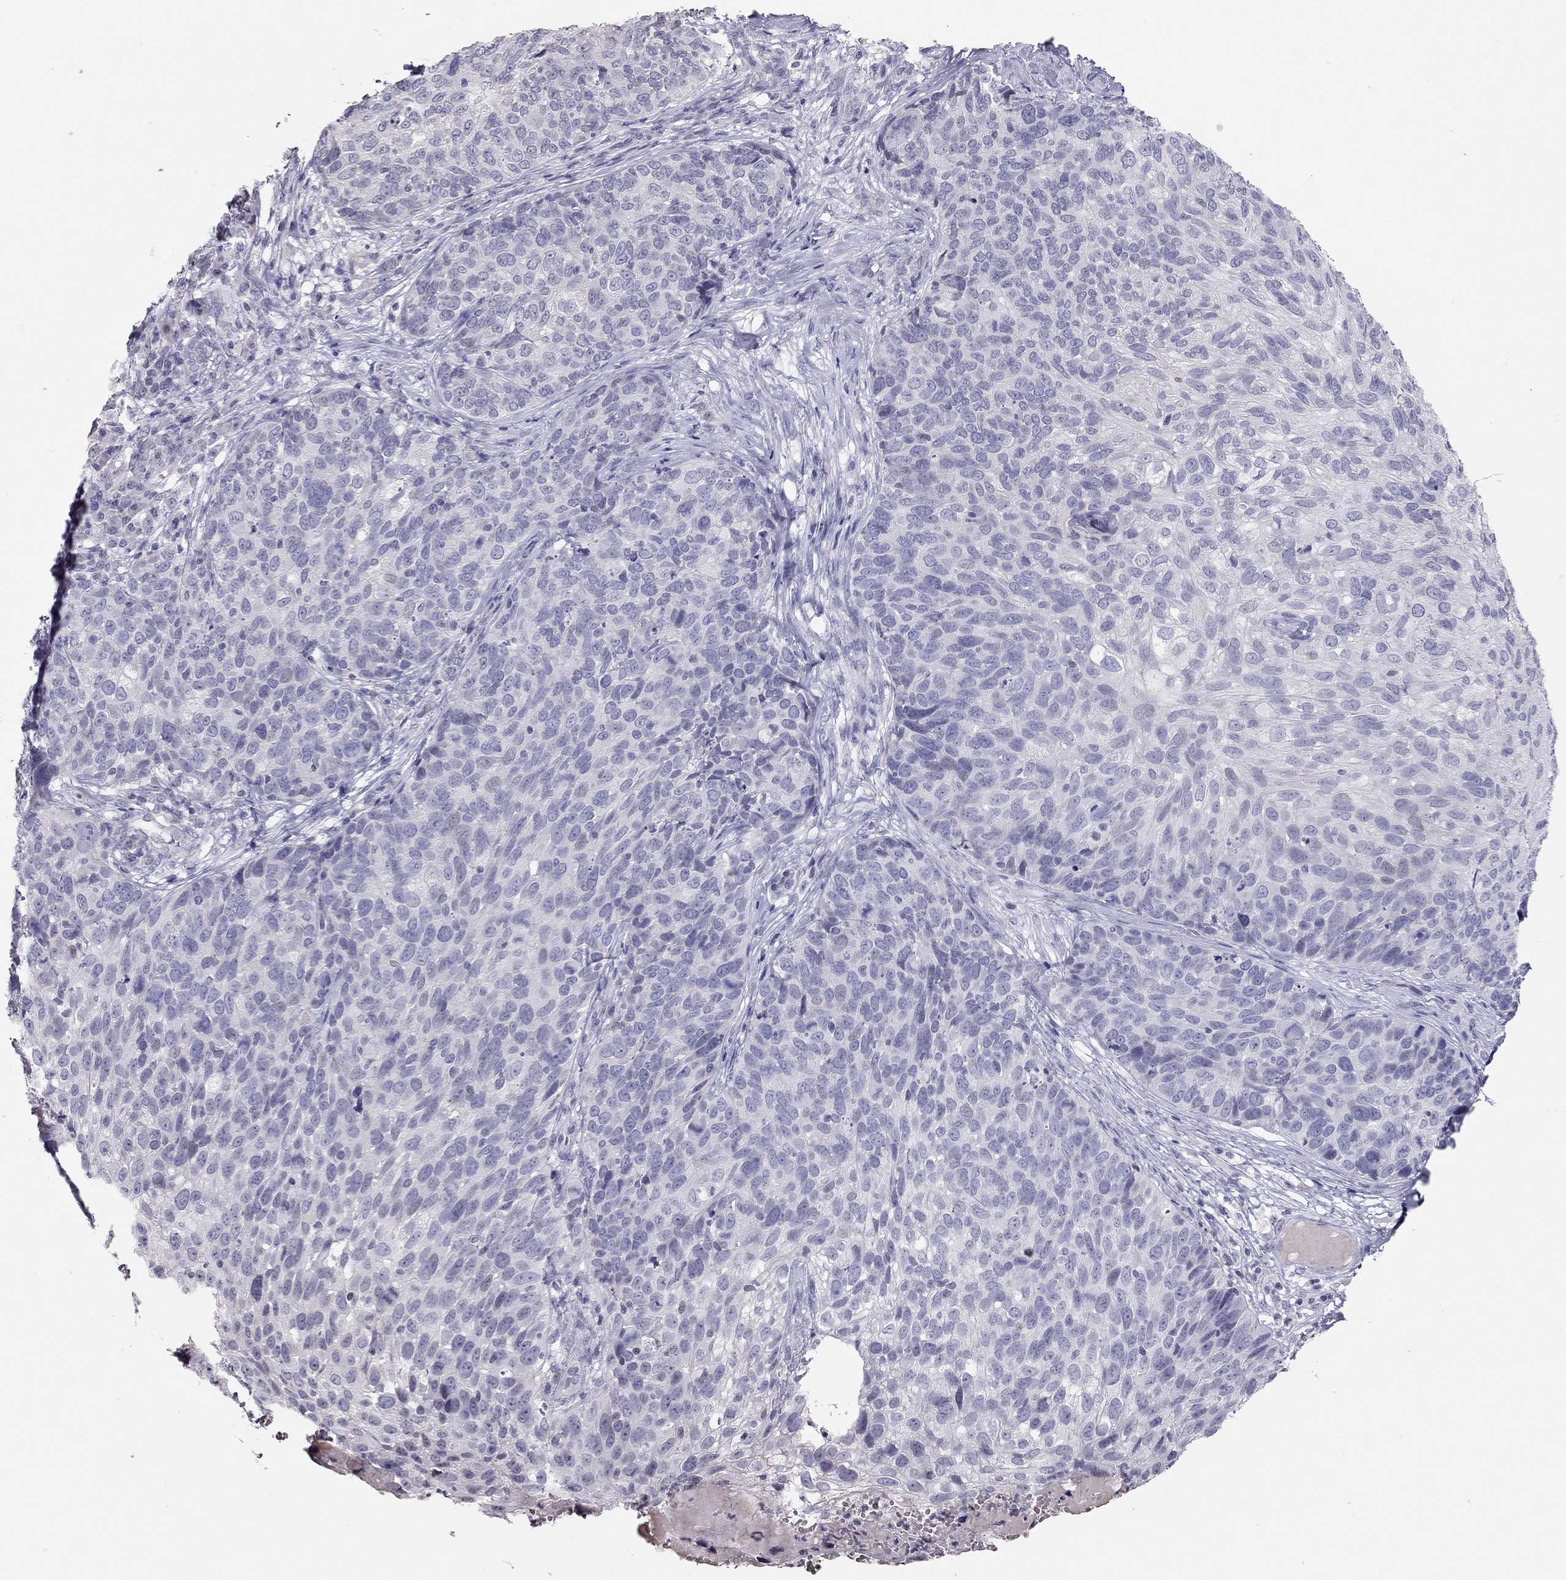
{"staining": {"intensity": "negative", "quantity": "none", "location": "none"}, "tissue": "skin cancer", "cell_type": "Tumor cells", "image_type": "cancer", "snomed": [{"axis": "morphology", "description": "Squamous cell carcinoma, NOS"}, {"axis": "topography", "description": "Skin"}], "caption": "This is a micrograph of immunohistochemistry staining of skin squamous cell carcinoma, which shows no staining in tumor cells.", "gene": "TSHB", "patient": {"sex": "male", "age": 92}}